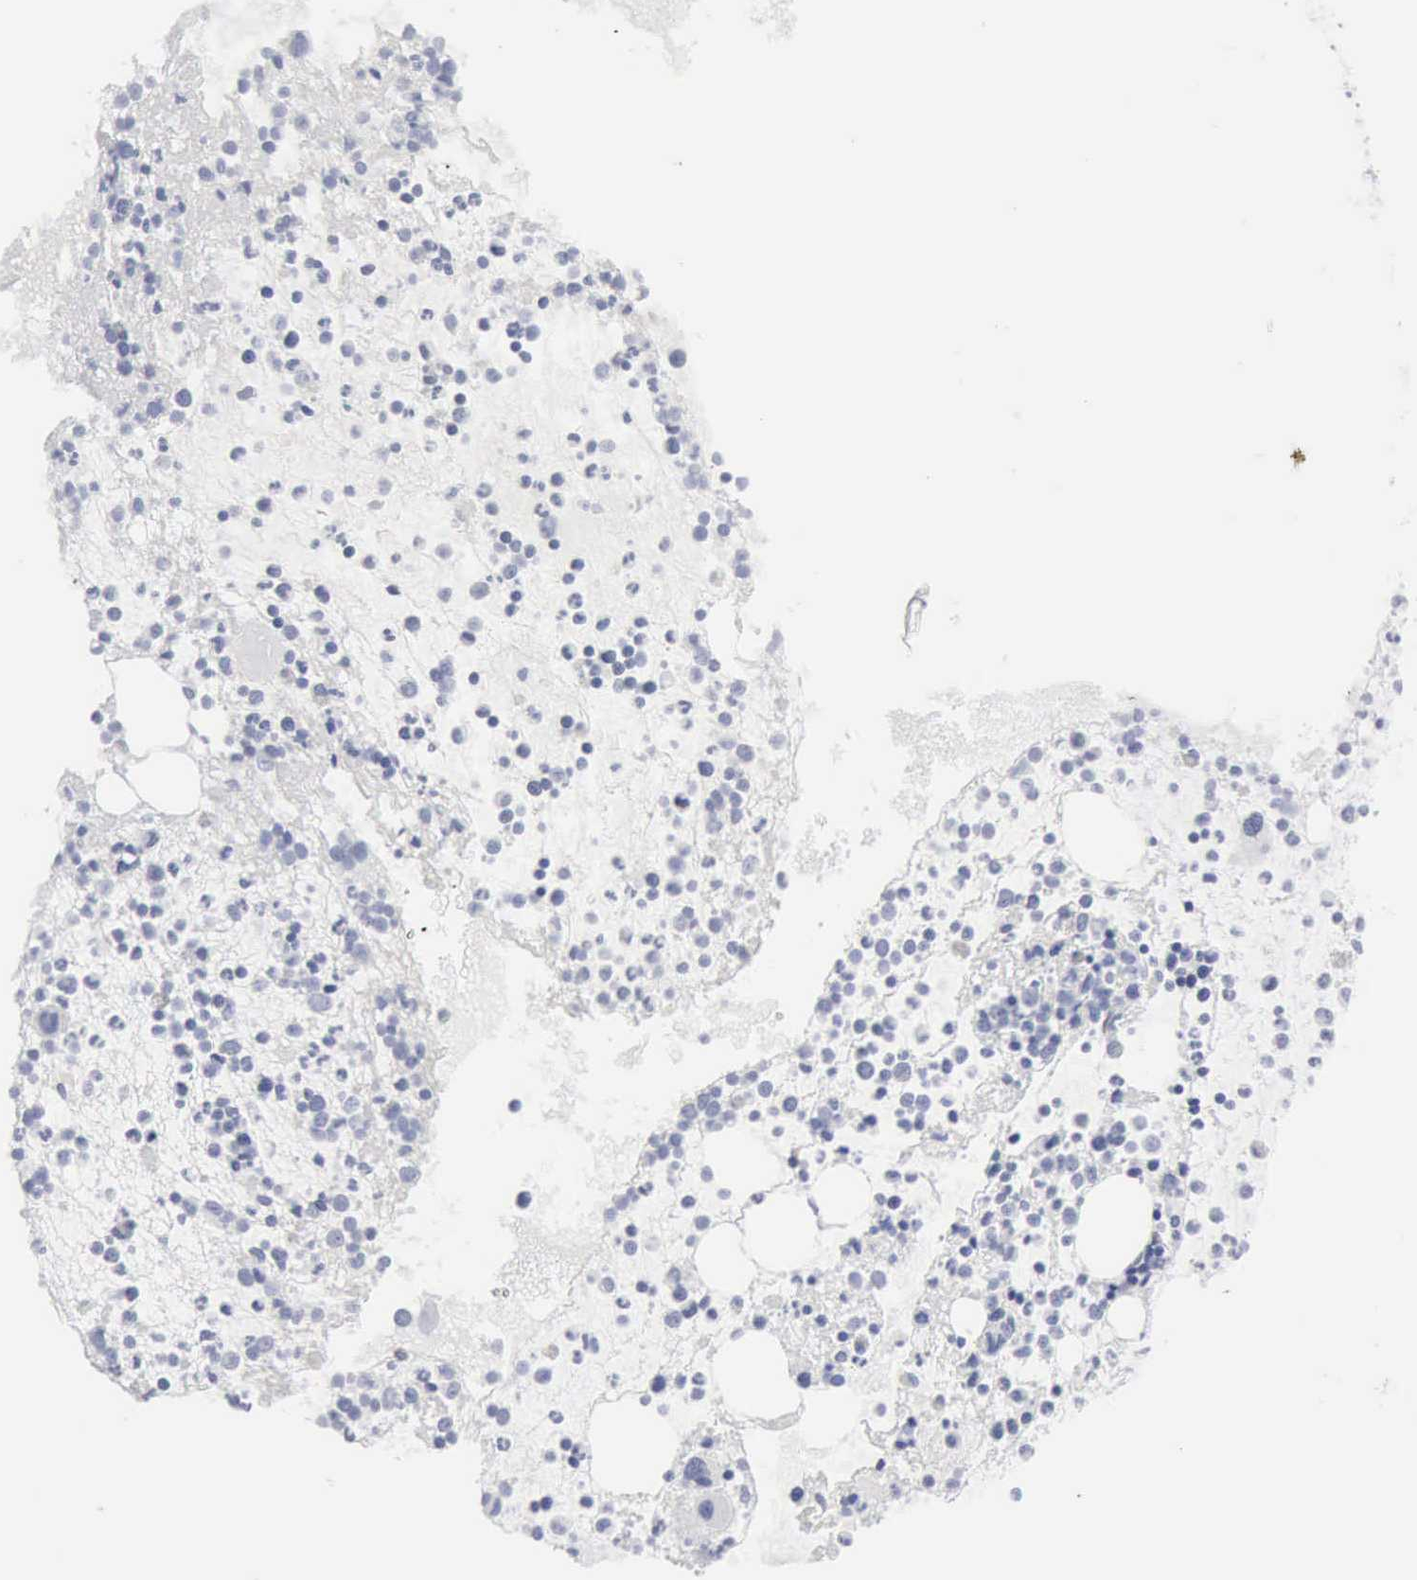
{"staining": {"intensity": "strong", "quantity": "<25%", "location": "cytoplasmic/membranous"}, "tissue": "bone marrow", "cell_type": "Hematopoietic cells", "image_type": "normal", "snomed": [{"axis": "morphology", "description": "Normal tissue, NOS"}, {"axis": "topography", "description": "Bone marrow"}], "caption": "Hematopoietic cells exhibit medium levels of strong cytoplasmic/membranous staining in about <25% of cells in normal bone marrow. (Brightfield microscopy of DAB IHC at high magnification).", "gene": "CMA1", "patient": {"sex": "male", "age": 15}}